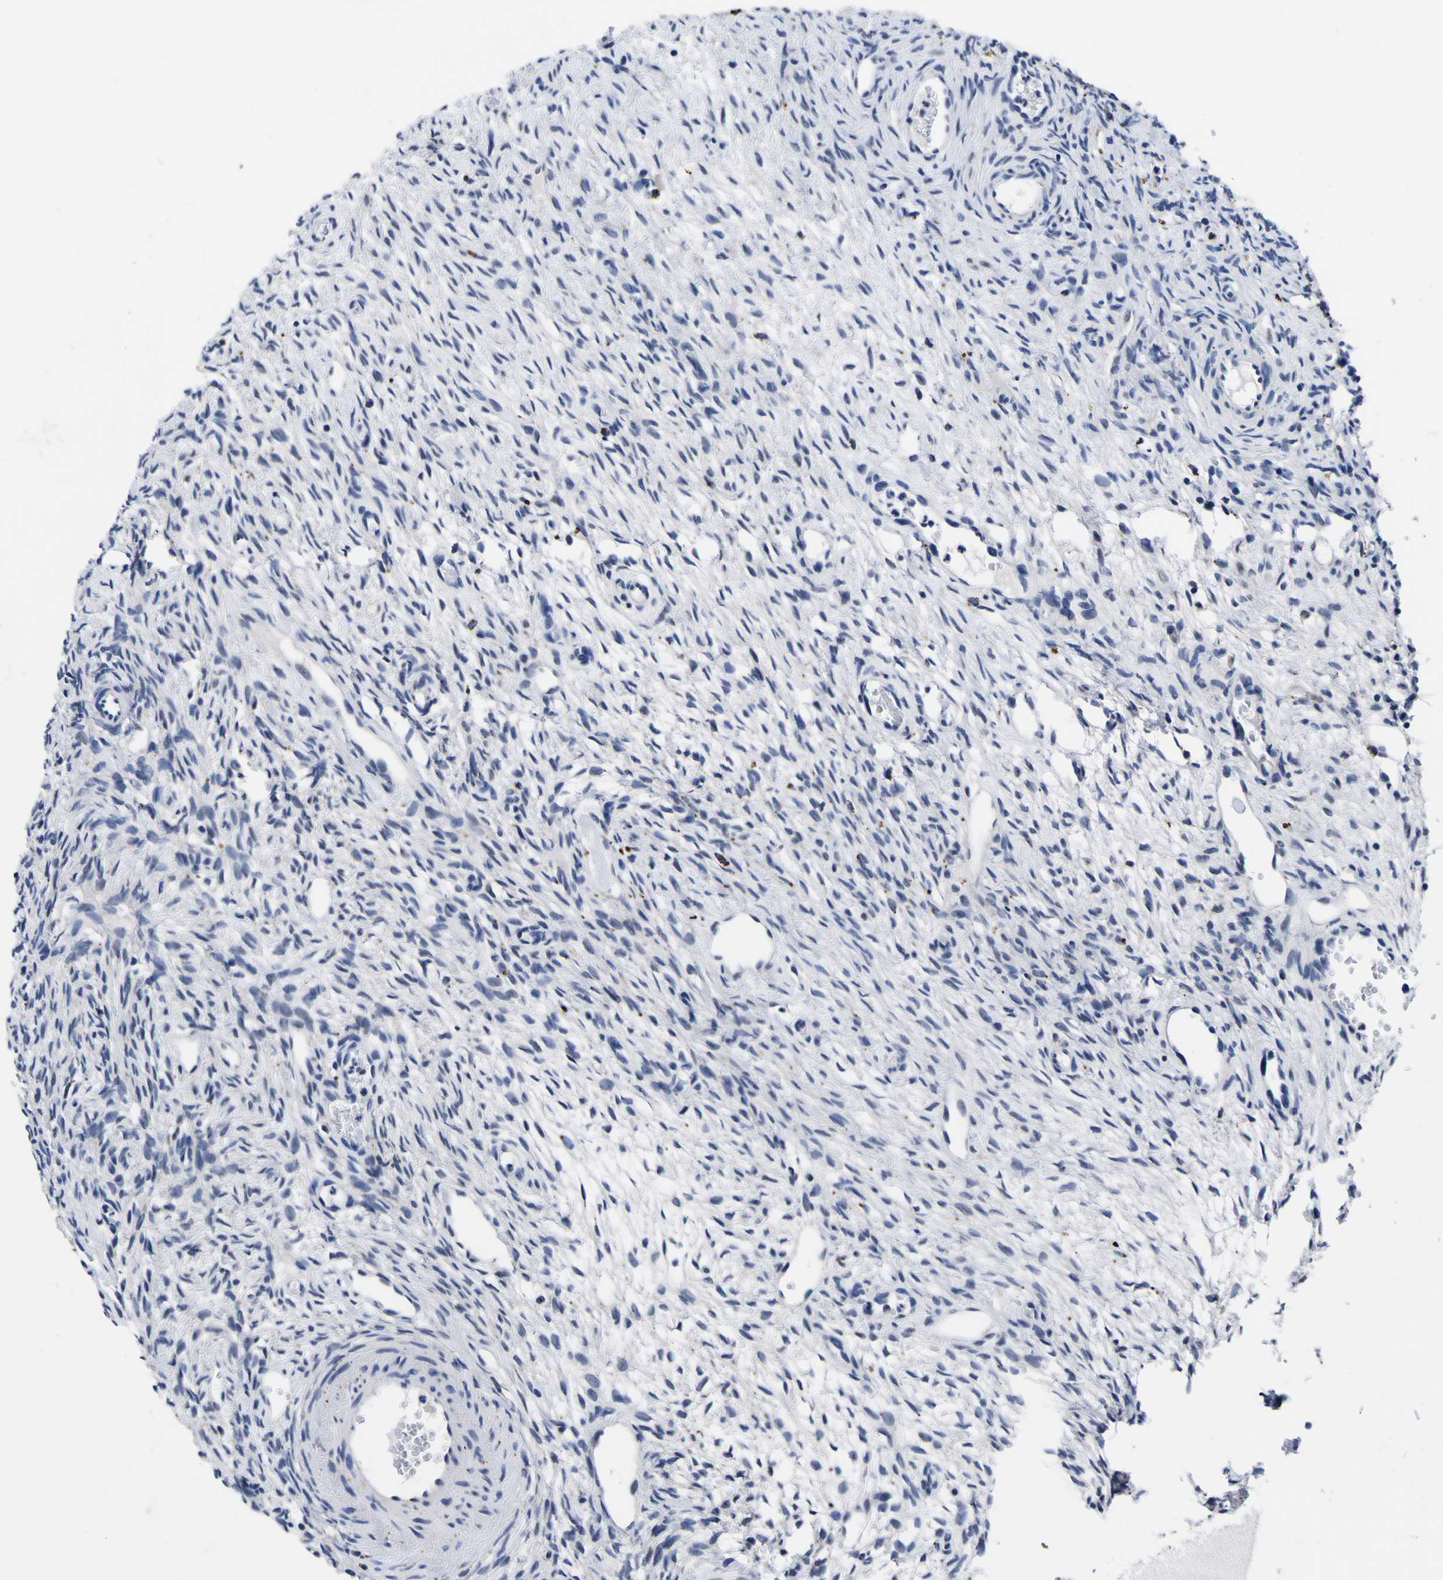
{"staining": {"intensity": "negative", "quantity": "none", "location": "none"}, "tissue": "ovary", "cell_type": "Ovarian stroma cells", "image_type": "normal", "snomed": [{"axis": "morphology", "description": "Normal tissue, NOS"}, {"axis": "topography", "description": "Ovary"}], "caption": "Image shows no protein positivity in ovarian stroma cells of normal ovary. (Brightfield microscopy of DAB (3,3'-diaminobenzidine) immunohistochemistry at high magnification).", "gene": "IGFLR1", "patient": {"sex": "female", "age": 33}}